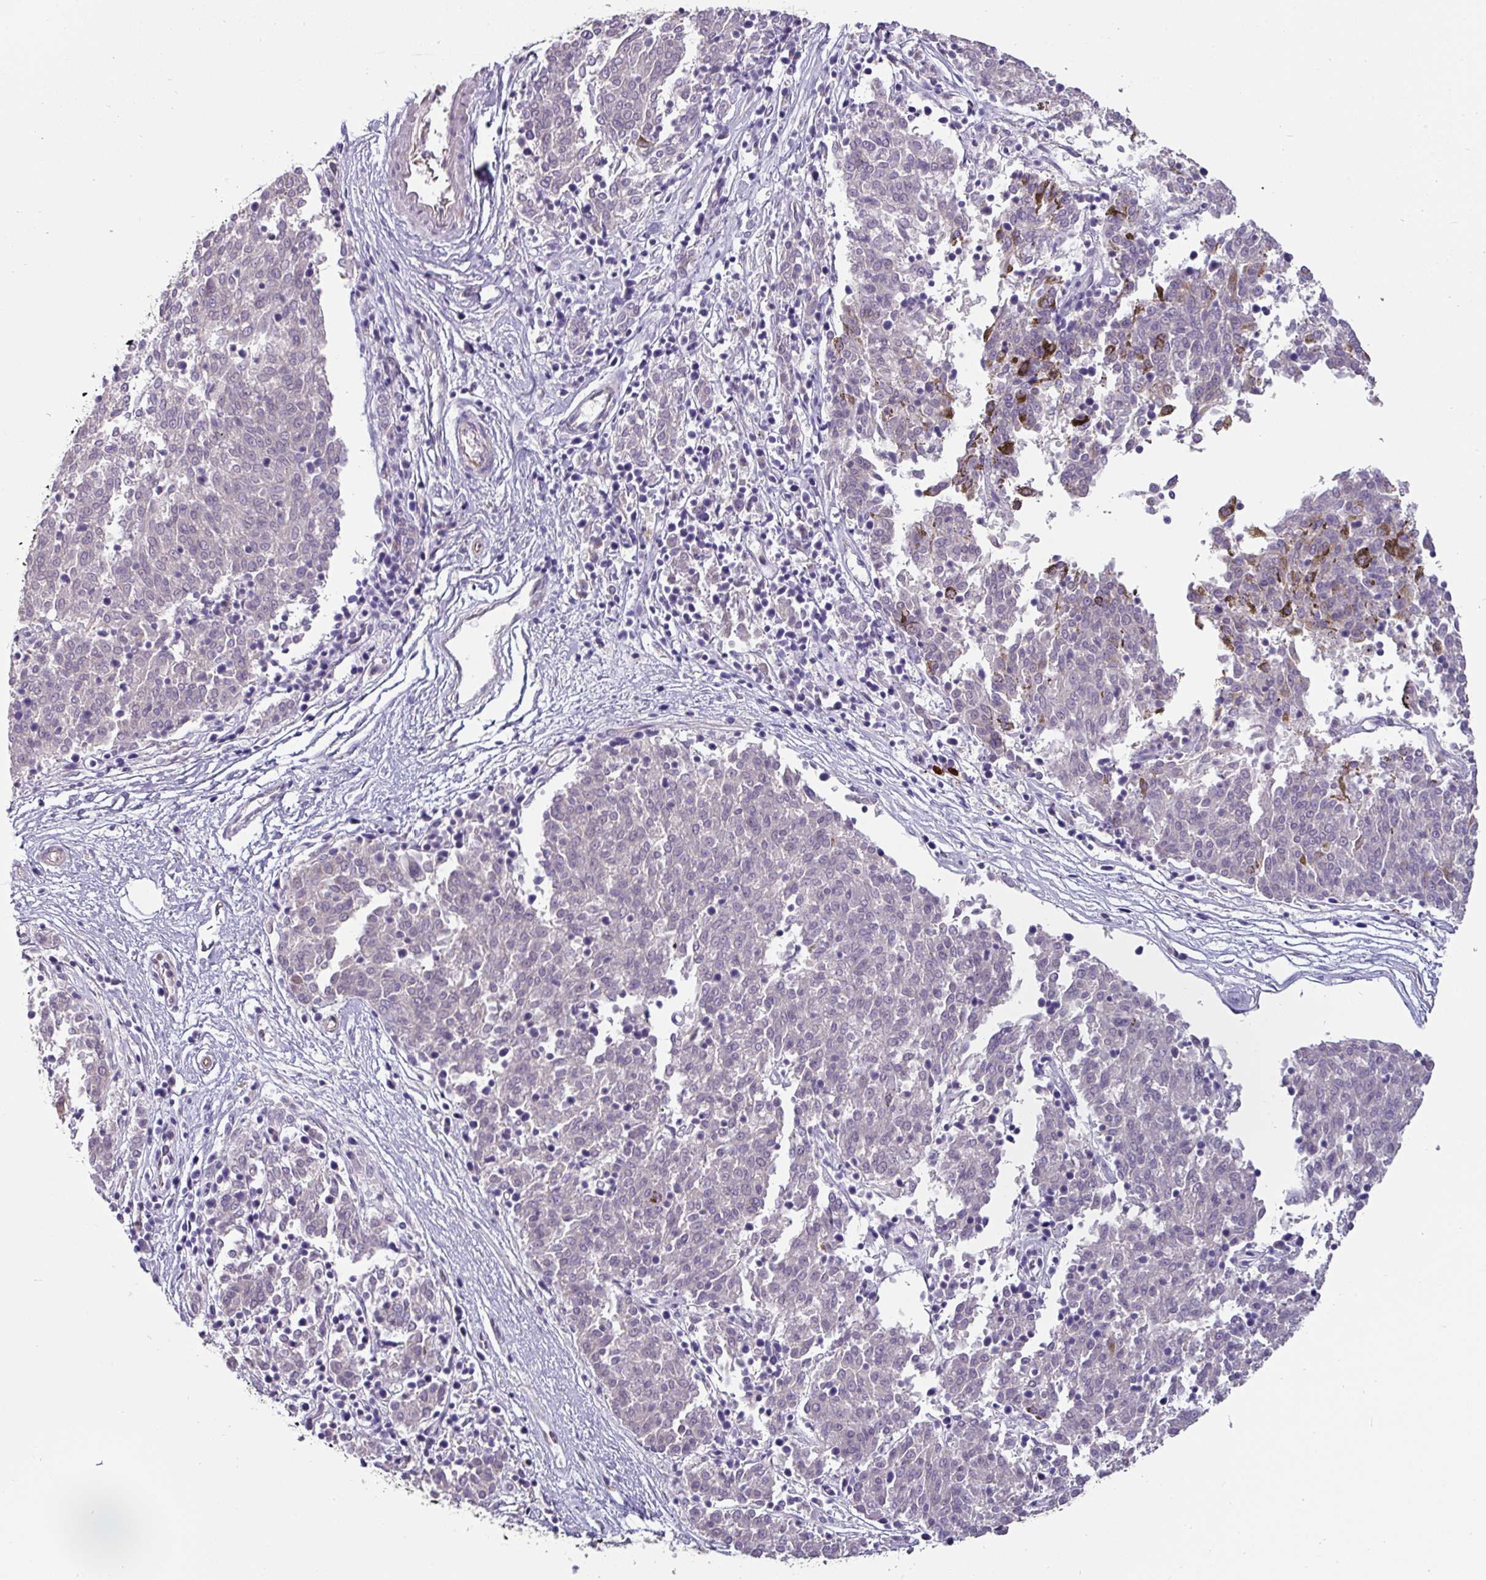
{"staining": {"intensity": "negative", "quantity": "none", "location": "none"}, "tissue": "melanoma", "cell_type": "Tumor cells", "image_type": "cancer", "snomed": [{"axis": "morphology", "description": "Malignant melanoma, NOS"}, {"axis": "topography", "description": "Skin"}], "caption": "Photomicrograph shows no significant protein positivity in tumor cells of malignant melanoma.", "gene": "EYA3", "patient": {"sex": "female", "age": 72}}